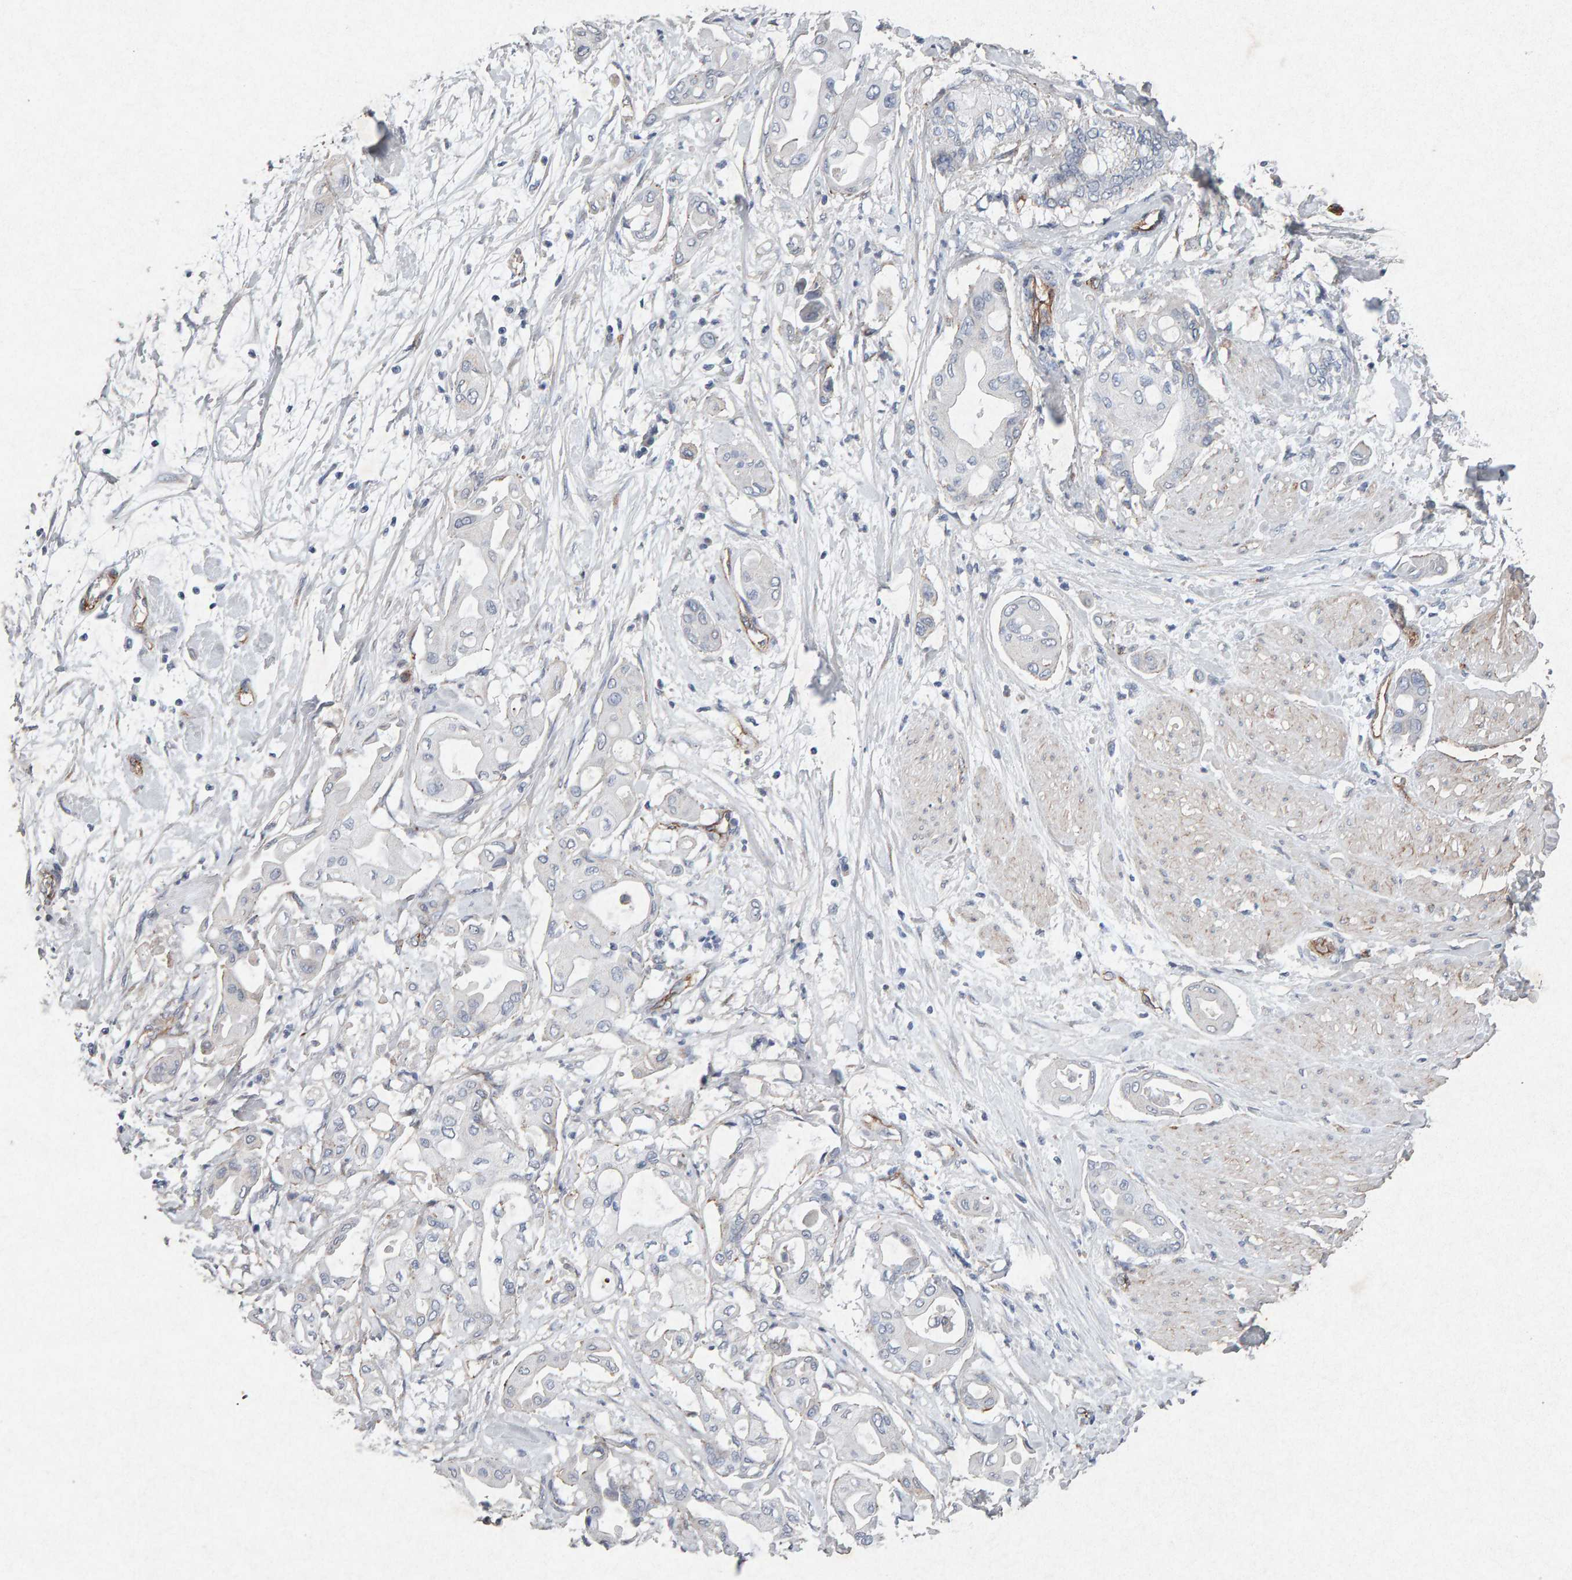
{"staining": {"intensity": "negative", "quantity": "none", "location": "none"}, "tissue": "pancreatic cancer", "cell_type": "Tumor cells", "image_type": "cancer", "snomed": [{"axis": "morphology", "description": "Adenocarcinoma, NOS"}, {"axis": "morphology", "description": "Adenocarcinoma, metastatic, NOS"}, {"axis": "topography", "description": "Lymph node"}, {"axis": "topography", "description": "Pancreas"}, {"axis": "topography", "description": "Duodenum"}], "caption": "Image shows no significant protein expression in tumor cells of pancreatic metastatic adenocarcinoma. (Brightfield microscopy of DAB (3,3'-diaminobenzidine) IHC at high magnification).", "gene": "PTPRM", "patient": {"sex": "female", "age": 64}}